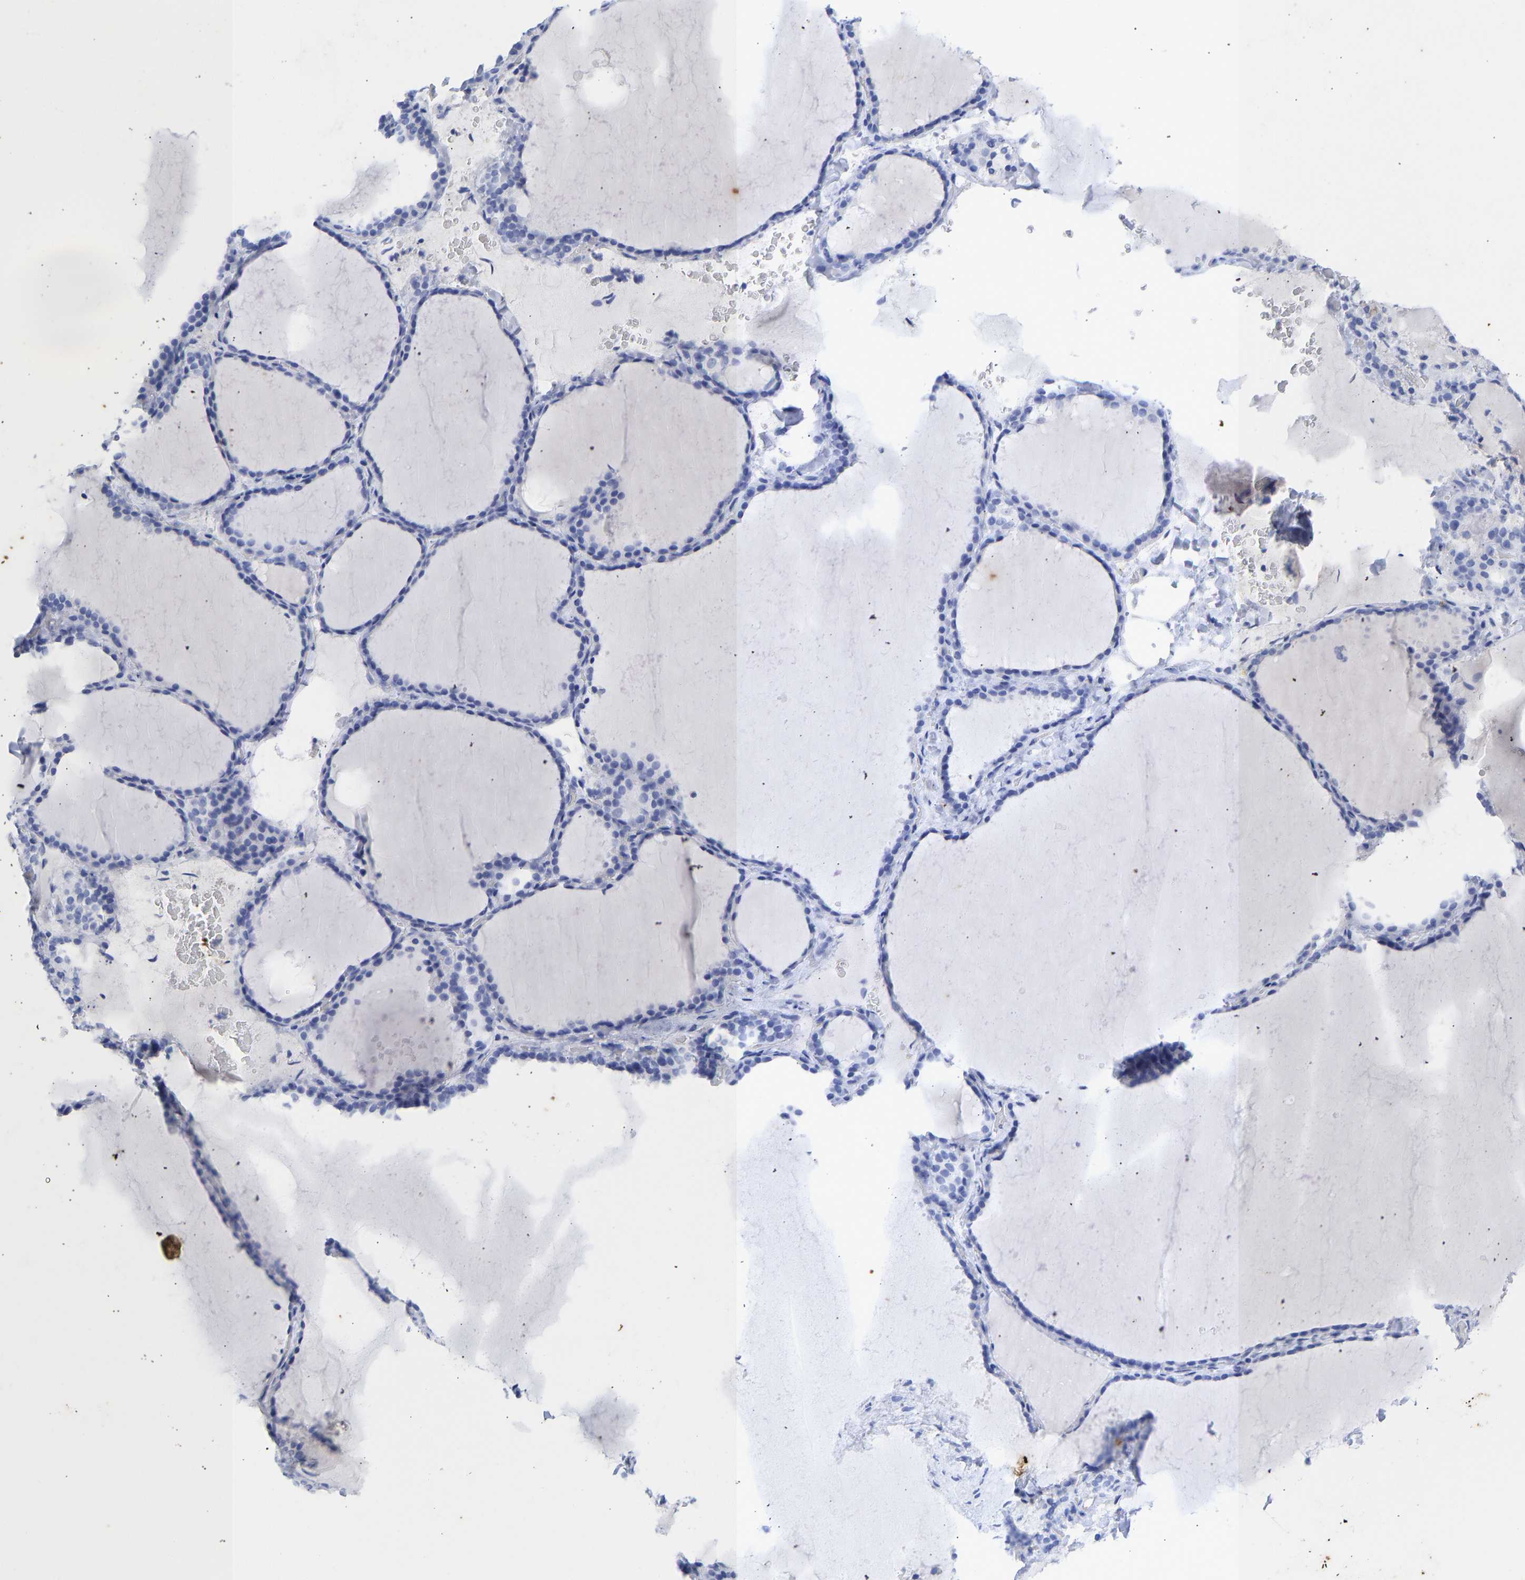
{"staining": {"intensity": "negative", "quantity": "none", "location": "none"}, "tissue": "thyroid gland", "cell_type": "Glandular cells", "image_type": "normal", "snomed": [{"axis": "morphology", "description": "Normal tissue, NOS"}, {"axis": "topography", "description": "Thyroid gland"}], "caption": "A micrograph of thyroid gland stained for a protein demonstrates no brown staining in glandular cells.", "gene": "KRT1", "patient": {"sex": "female", "age": 28}}